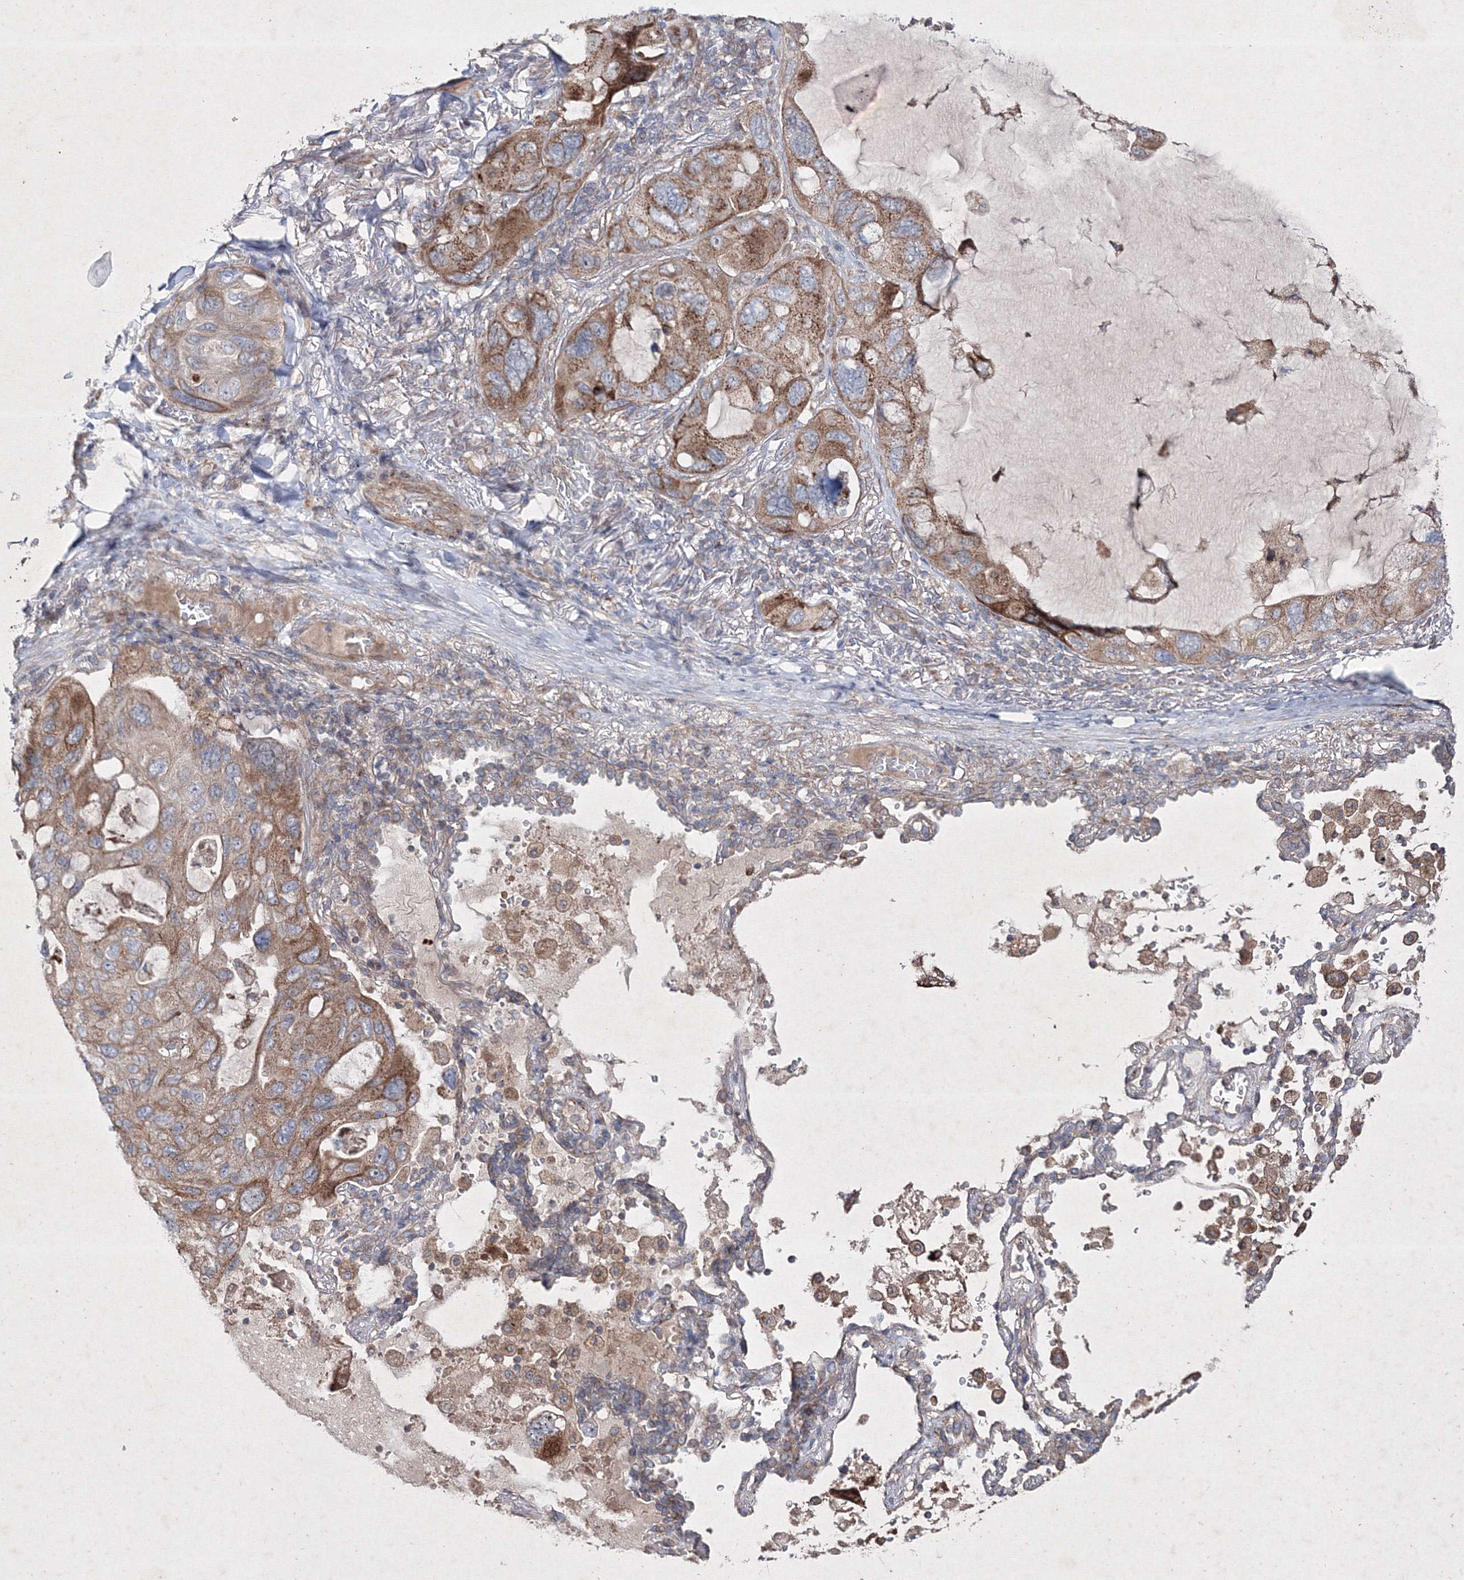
{"staining": {"intensity": "moderate", "quantity": ">75%", "location": "cytoplasmic/membranous"}, "tissue": "lung cancer", "cell_type": "Tumor cells", "image_type": "cancer", "snomed": [{"axis": "morphology", "description": "Squamous cell carcinoma, NOS"}, {"axis": "topography", "description": "Lung"}], "caption": "IHC micrograph of lung squamous cell carcinoma stained for a protein (brown), which demonstrates medium levels of moderate cytoplasmic/membranous expression in approximately >75% of tumor cells.", "gene": "GFM1", "patient": {"sex": "female", "age": 73}}